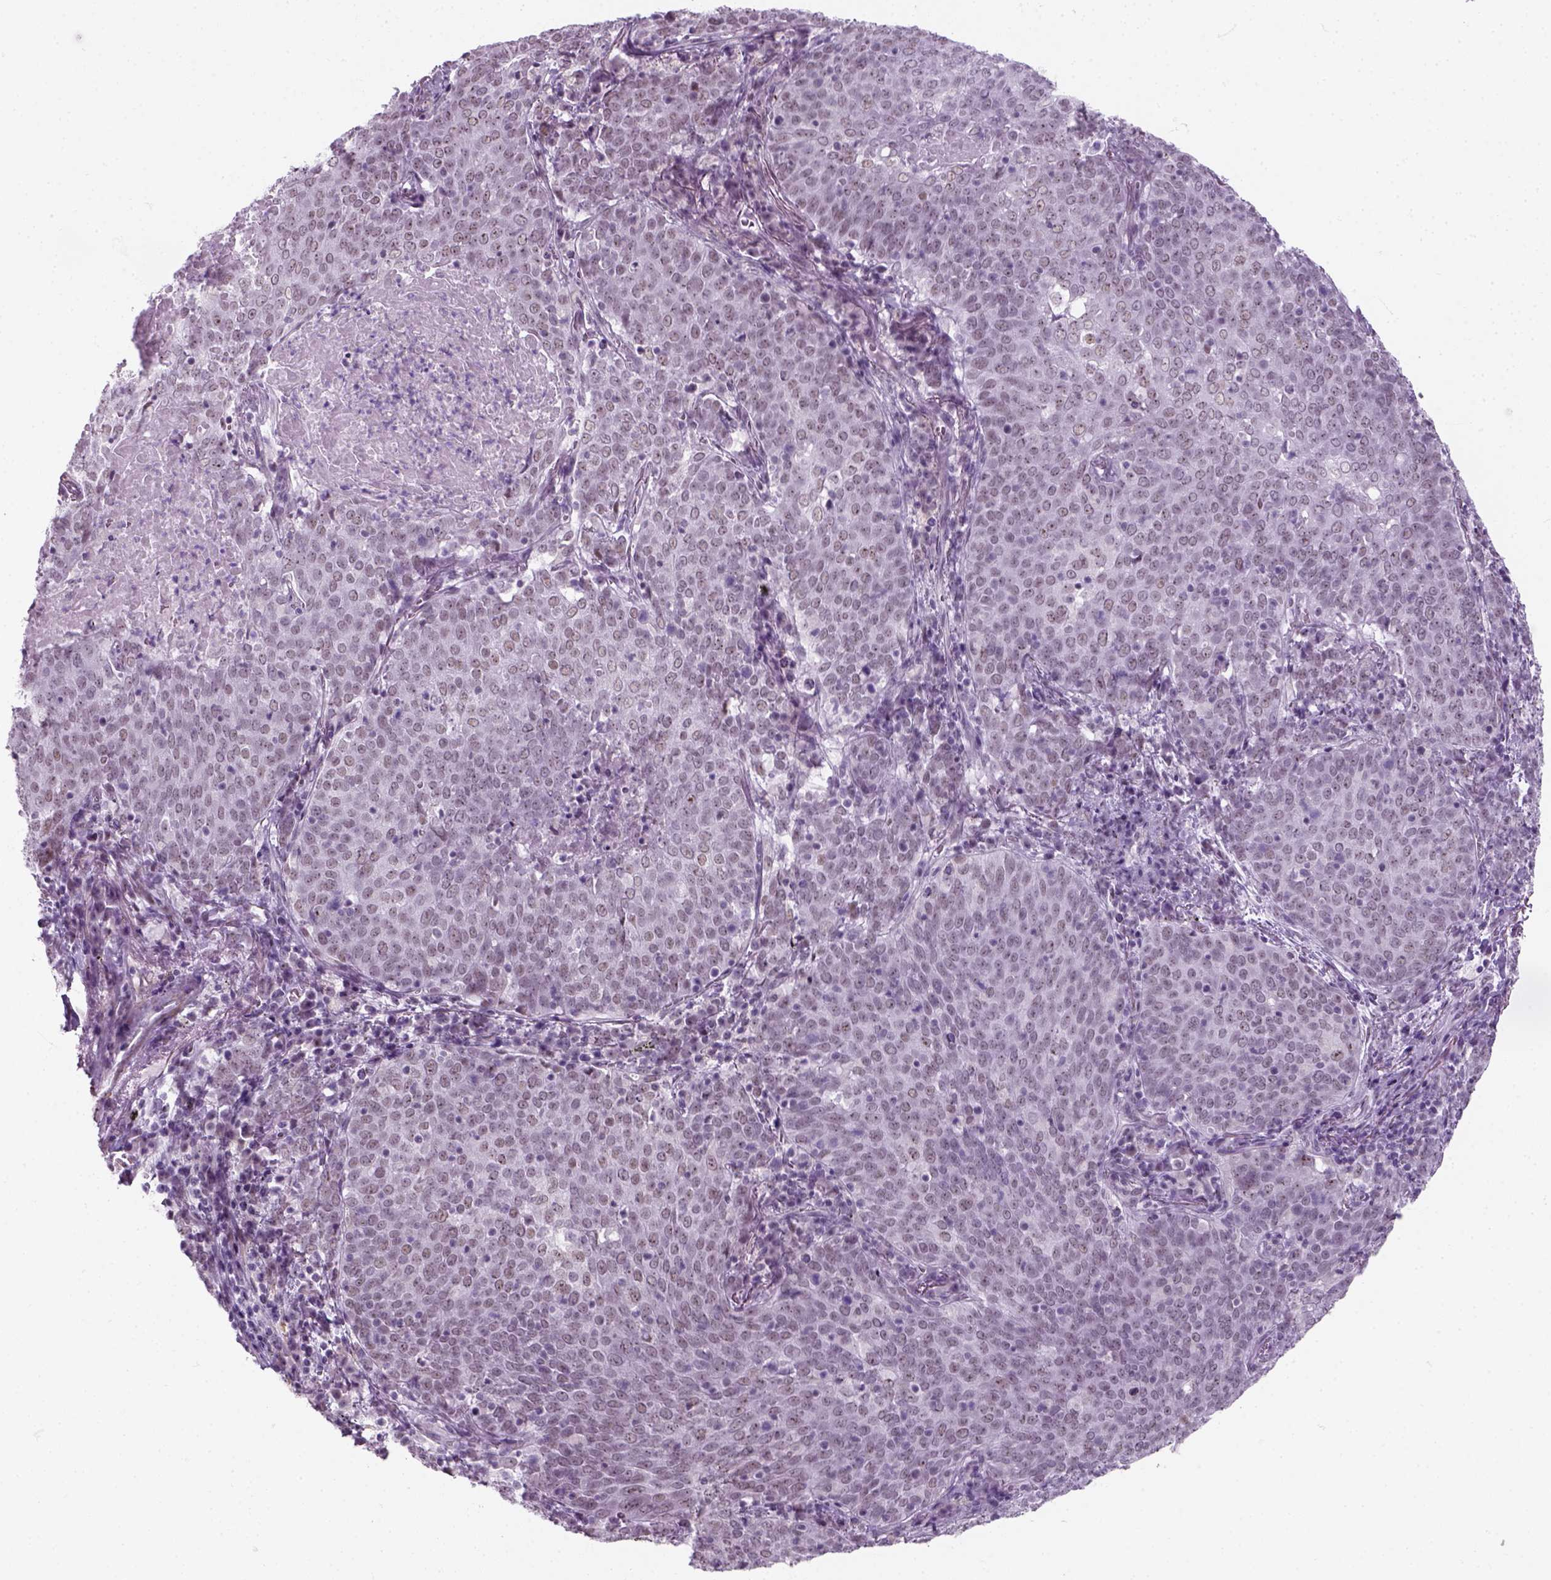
{"staining": {"intensity": "negative", "quantity": "none", "location": "none"}, "tissue": "lung cancer", "cell_type": "Tumor cells", "image_type": "cancer", "snomed": [{"axis": "morphology", "description": "Squamous cell carcinoma, NOS"}, {"axis": "topography", "description": "Lung"}], "caption": "Immunohistochemistry image of neoplastic tissue: lung cancer (squamous cell carcinoma) stained with DAB (3,3'-diaminobenzidine) demonstrates no significant protein staining in tumor cells.", "gene": "ZNF865", "patient": {"sex": "male", "age": 82}}